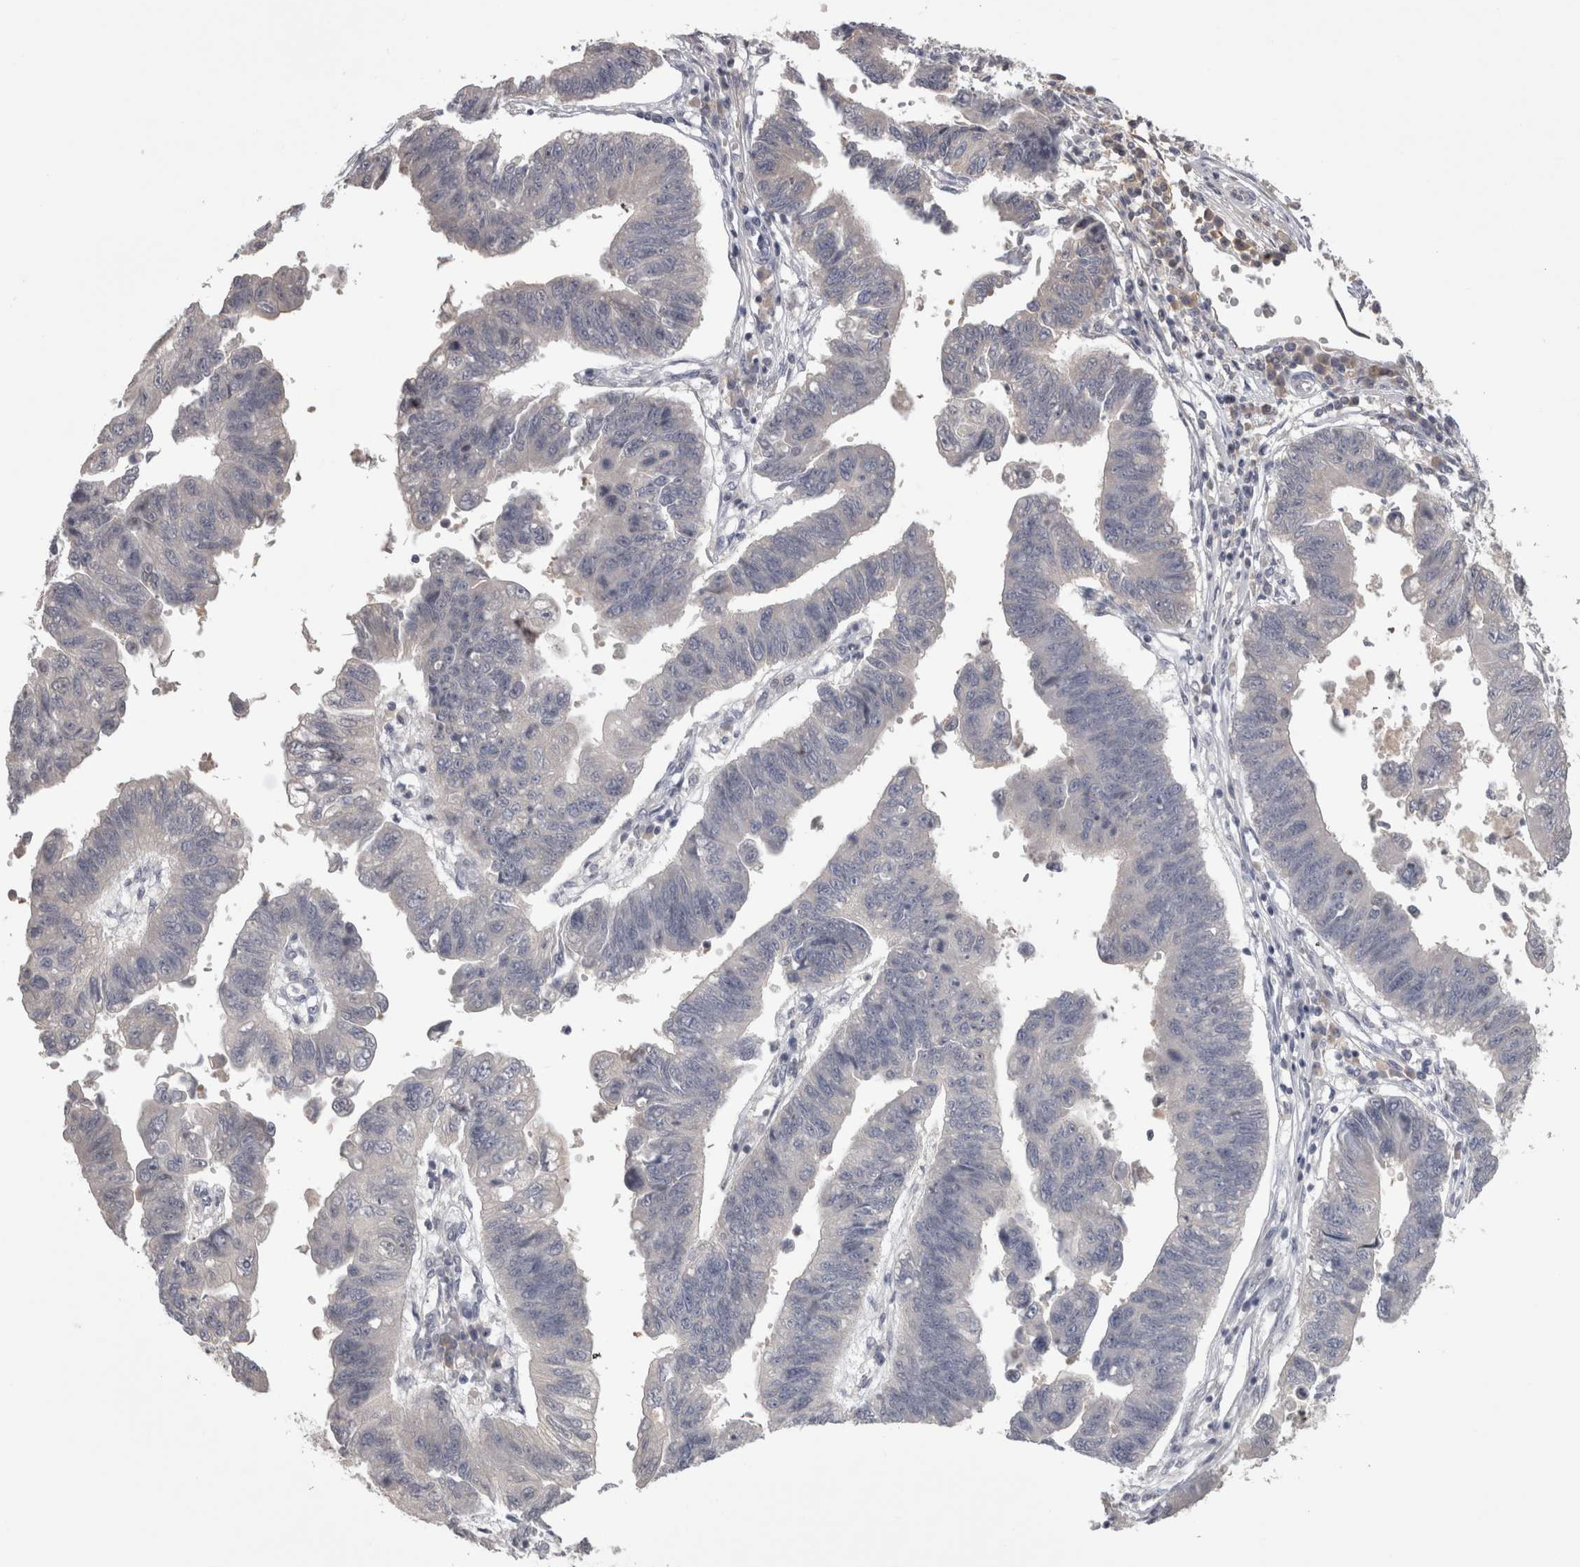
{"staining": {"intensity": "negative", "quantity": "none", "location": "none"}, "tissue": "stomach cancer", "cell_type": "Tumor cells", "image_type": "cancer", "snomed": [{"axis": "morphology", "description": "Adenocarcinoma, NOS"}, {"axis": "topography", "description": "Stomach"}], "caption": "Image shows no protein staining in tumor cells of stomach adenocarcinoma tissue. Brightfield microscopy of IHC stained with DAB (brown) and hematoxylin (blue), captured at high magnification.", "gene": "SAA4", "patient": {"sex": "male", "age": 59}}